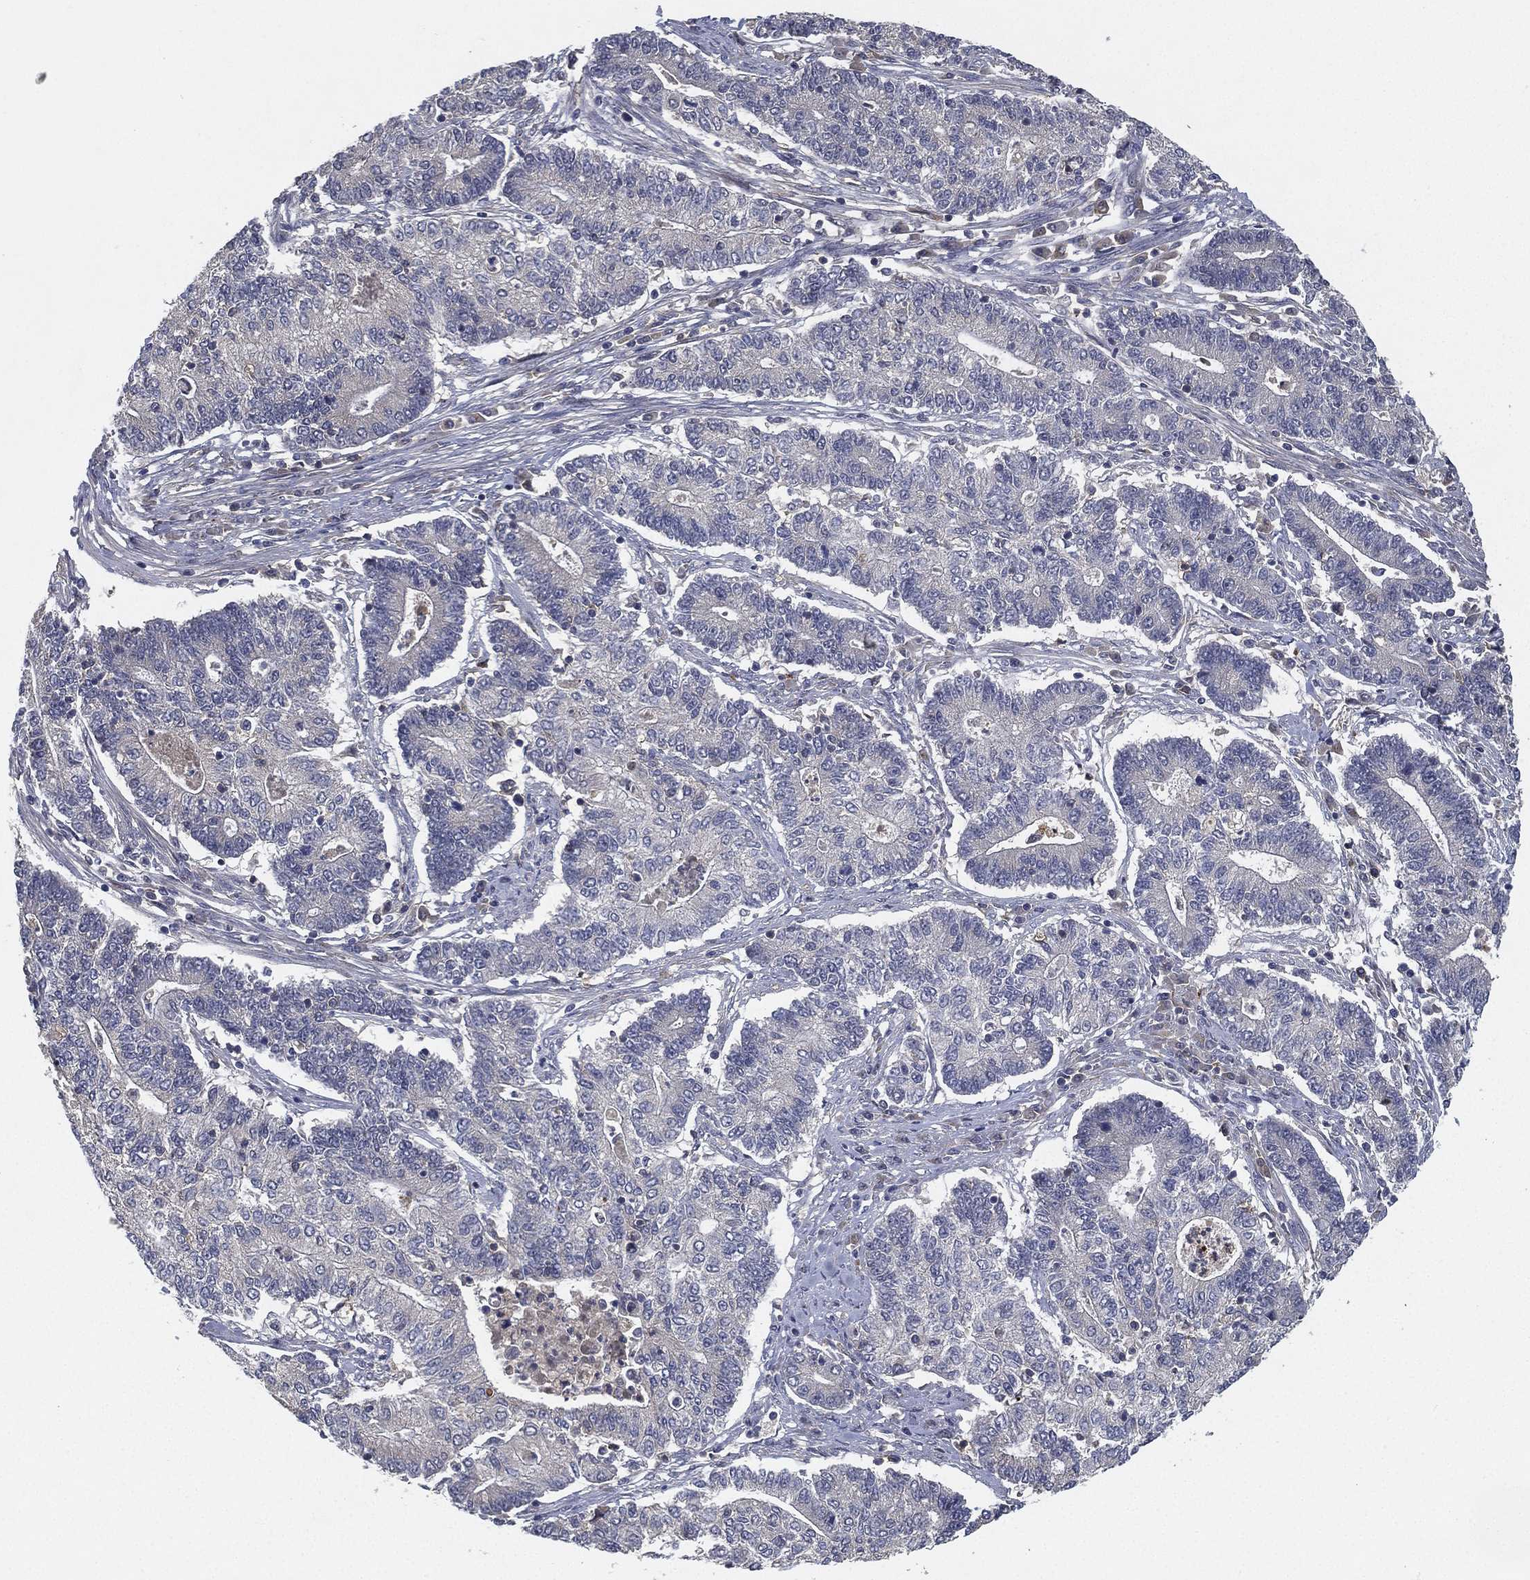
{"staining": {"intensity": "negative", "quantity": "none", "location": "none"}, "tissue": "endometrial cancer", "cell_type": "Tumor cells", "image_type": "cancer", "snomed": [{"axis": "morphology", "description": "Adenocarcinoma, NOS"}, {"axis": "topography", "description": "Uterus"}, {"axis": "topography", "description": "Endometrium"}], "caption": "This histopathology image is of endometrial cancer stained with immunohistochemistry (IHC) to label a protein in brown with the nuclei are counter-stained blue. There is no expression in tumor cells.", "gene": "CFAP251", "patient": {"sex": "female", "age": 54}}